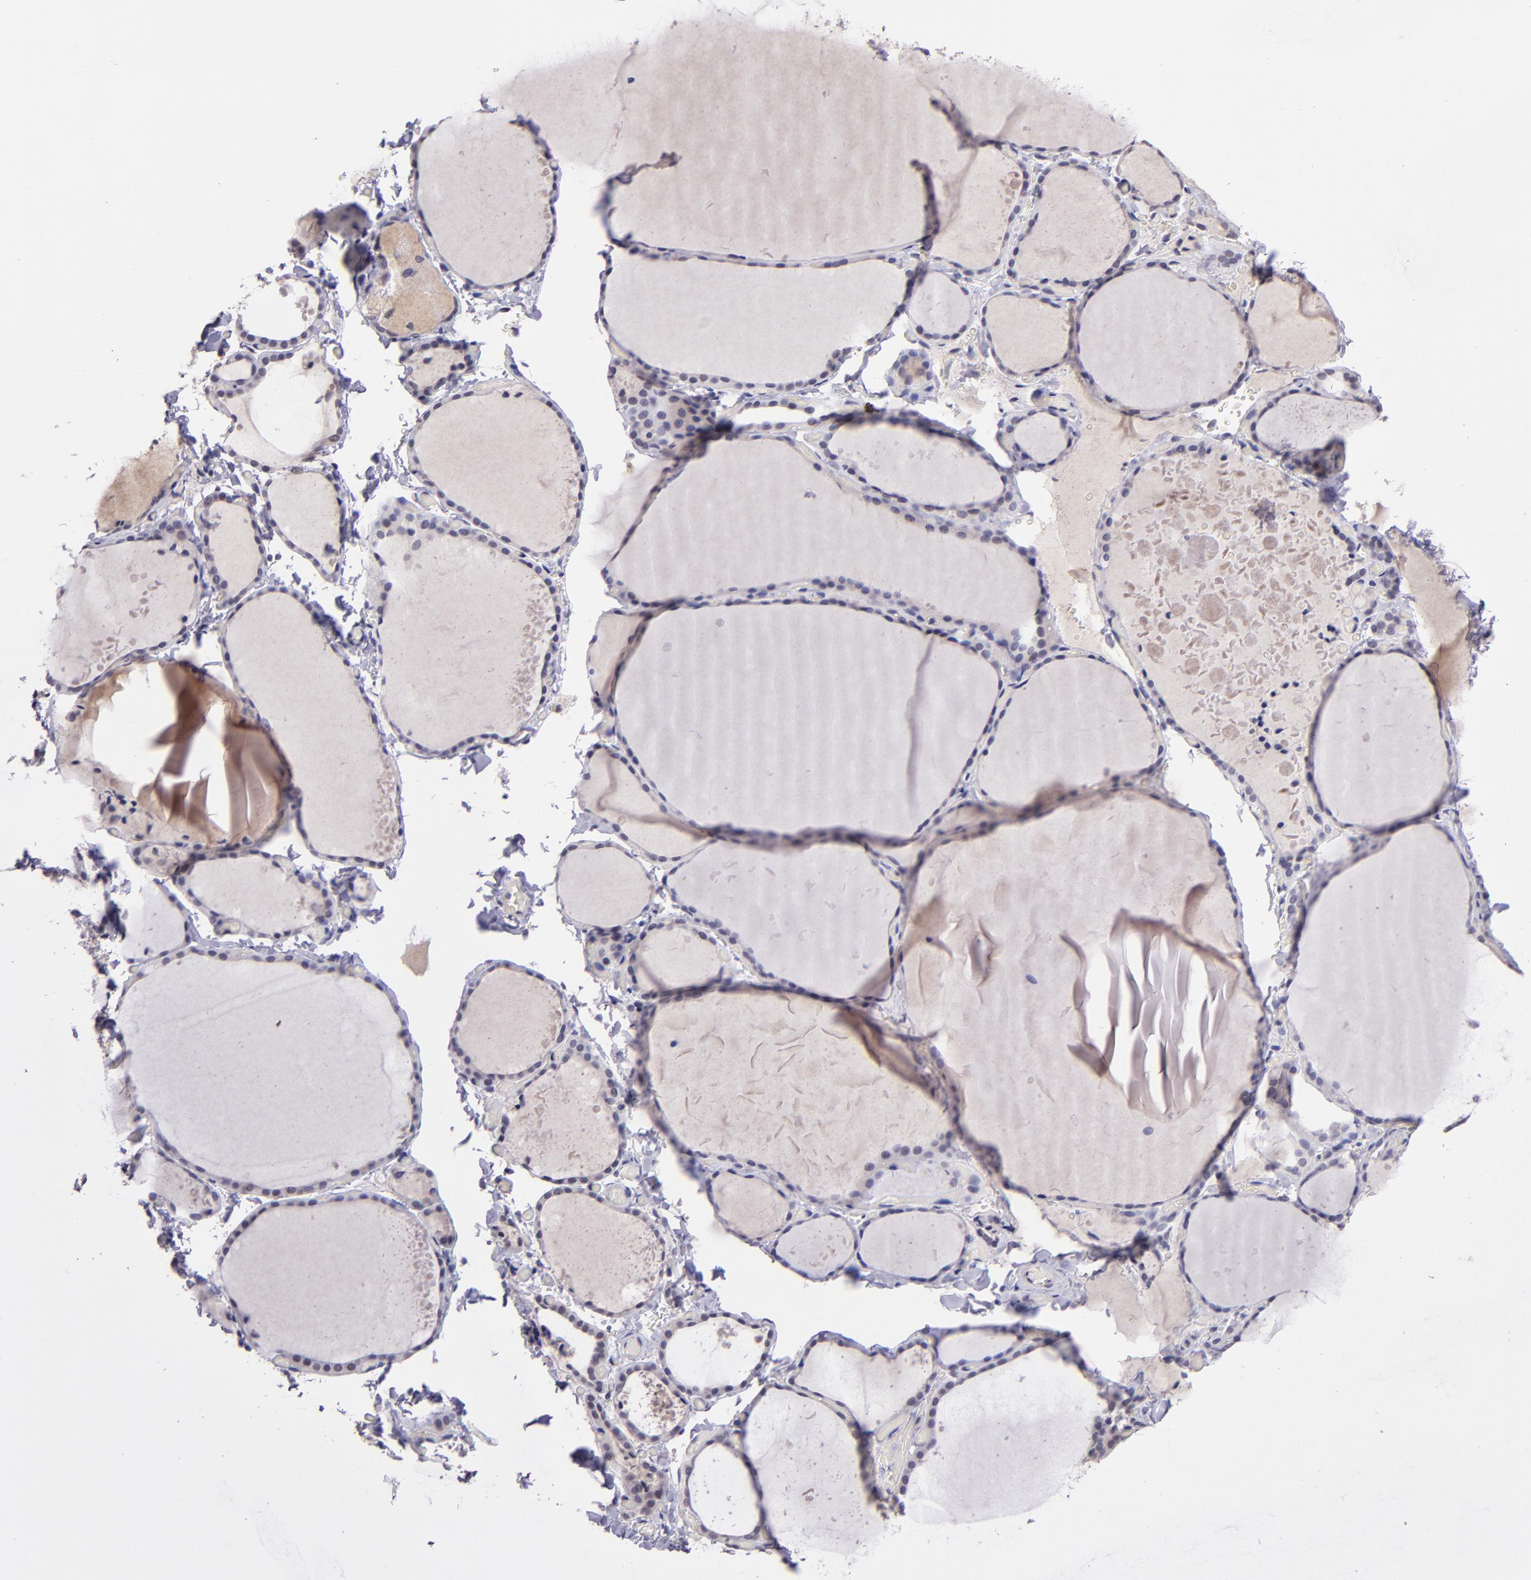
{"staining": {"intensity": "negative", "quantity": "none", "location": "none"}, "tissue": "thyroid gland", "cell_type": "Glandular cells", "image_type": "normal", "snomed": [{"axis": "morphology", "description": "Normal tissue, NOS"}, {"axis": "topography", "description": "Thyroid gland"}], "caption": "There is no significant expression in glandular cells of thyroid gland. (DAB immunohistochemistry, high magnification).", "gene": "TAF7L", "patient": {"sex": "female", "age": 22}}